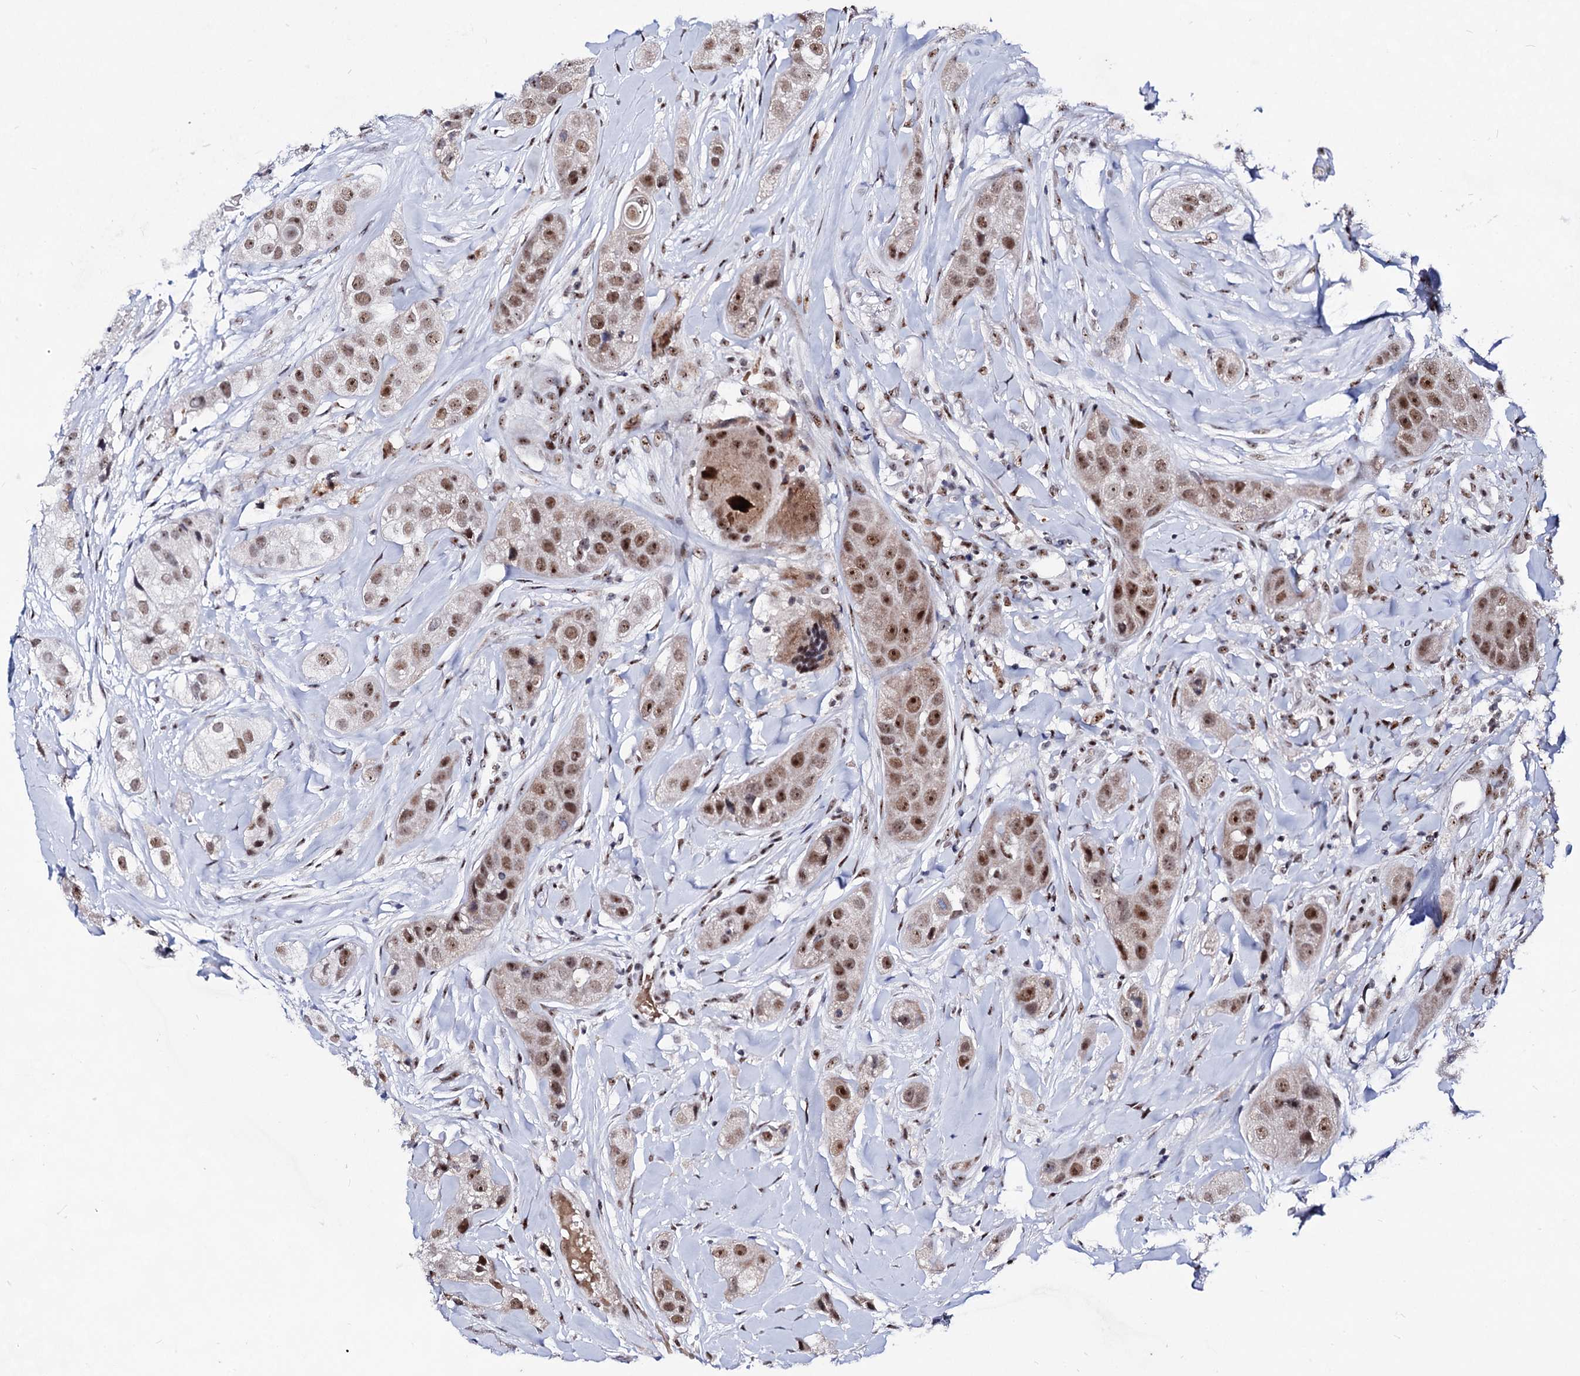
{"staining": {"intensity": "strong", "quantity": ">75%", "location": "nuclear"}, "tissue": "head and neck cancer", "cell_type": "Tumor cells", "image_type": "cancer", "snomed": [{"axis": "morphology", "description": "Normal tissue, NOS"}, {"axis": "morphology", "description": "Squamous cell carcinoma, NOS"}, {"axis": "topography", "description": "Skeletal muscle"}, {"axis": "topography", "description": "Head-Neck"}], "caption": "High-power microscopy captured an IHC histopathology image of squamous cell carcinoma (head and neck), revealing strong nuclear positivity in about >75% of tumor cells.", "gene": "EXOSC10", "patient": {"sex": "male", "age": 51}}